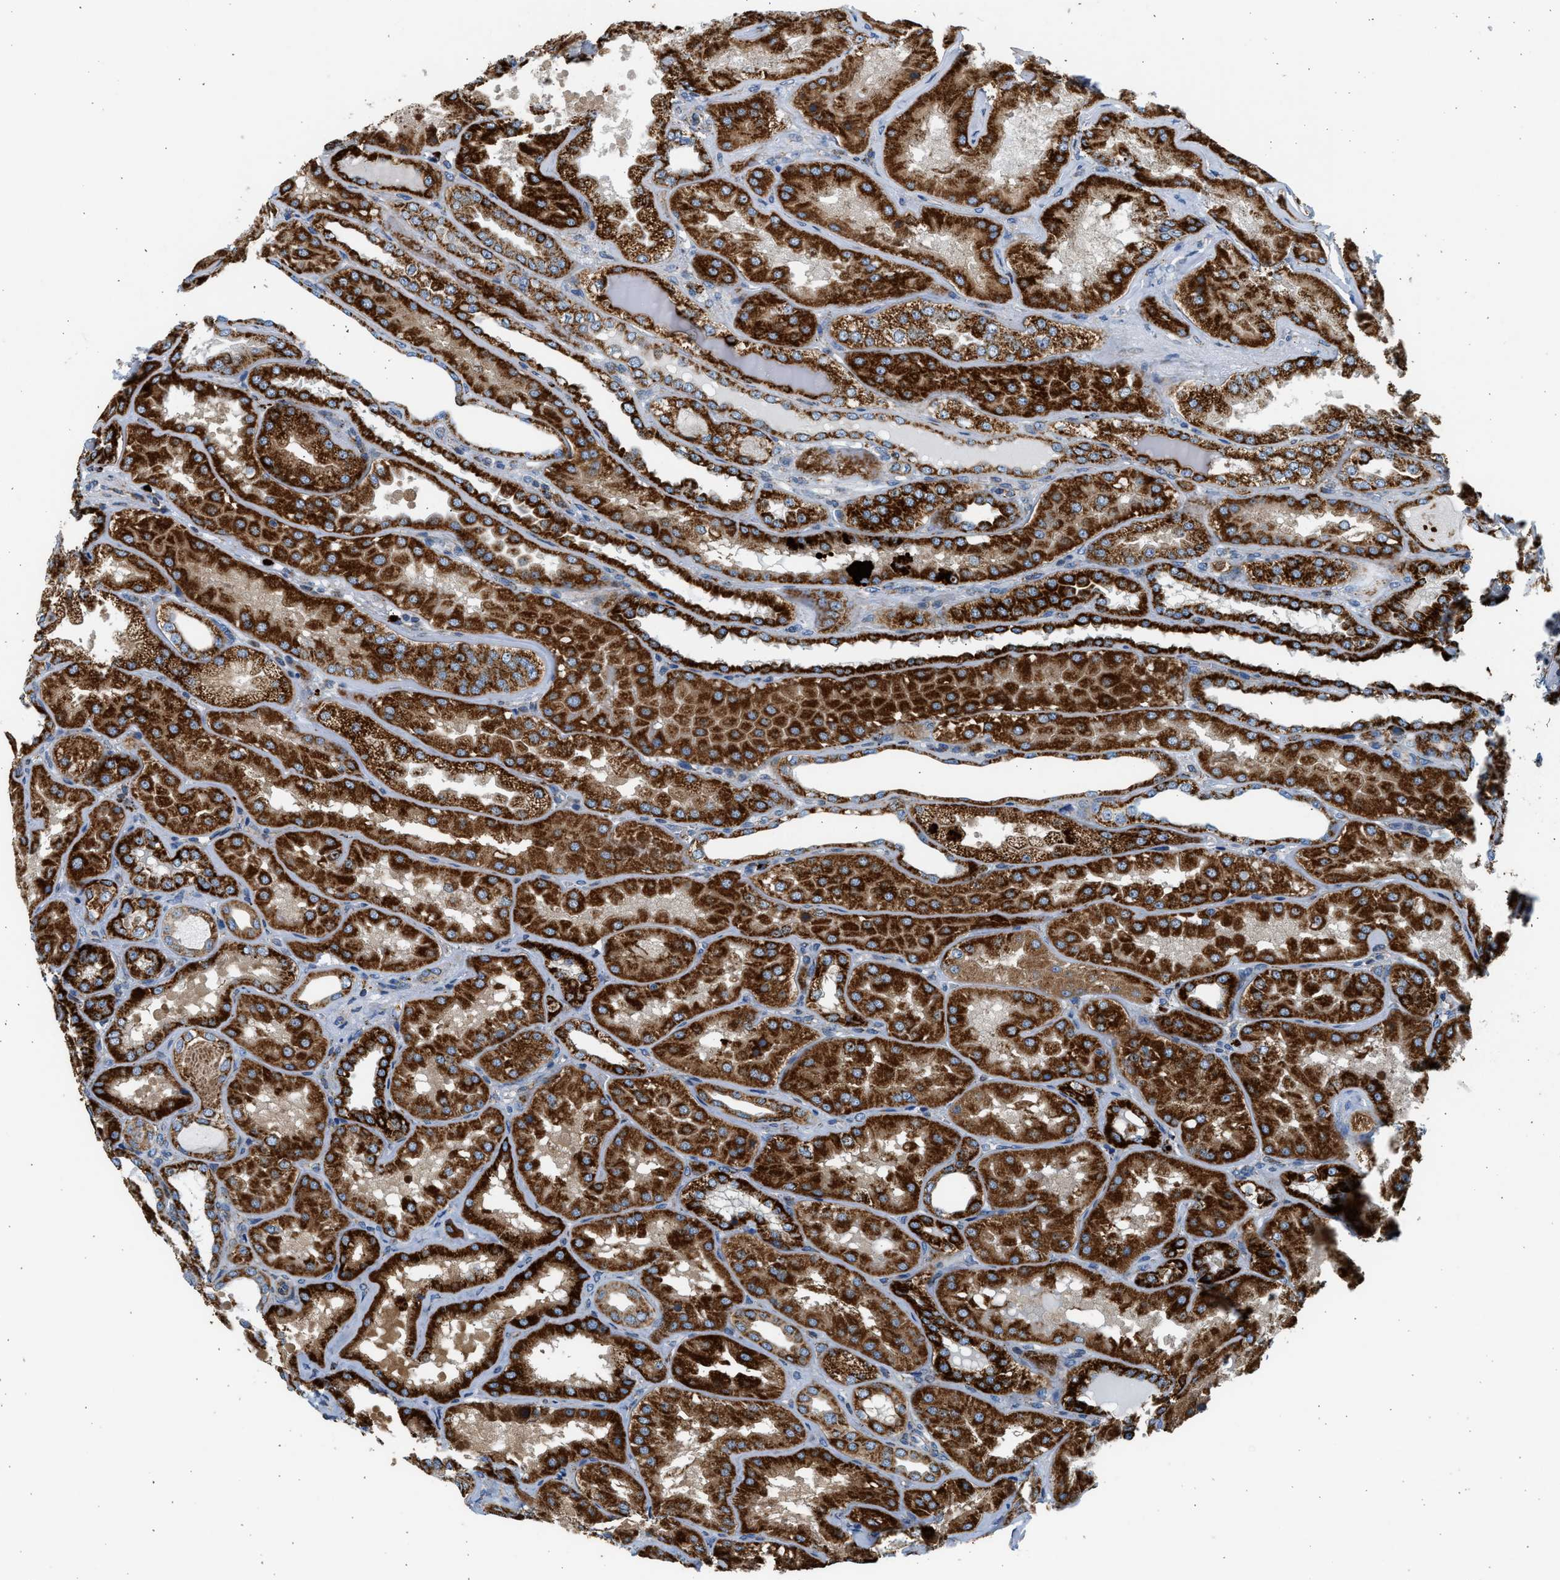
{"staining": {"intensity": "moderate", "quantity": "25%-75%", "location": "cytoplasmic/membranous"}, "tissue": "kidney", "cell_type": "Cells in glomeruli", "image_type": "normal", "snomed": [{"axis": "morphology", "description": "Normal tissue, NOS"}, {"axis": "topography", "description": "Kidney"}], "caption": "This photomicrograph reveals immunohistochemistry (IHC) staining of unremarkable kidney, with medium moderate cytoplasmic/membranous positivity in approximately 25%-75% of cells in glomeruli.", "gene": "KCNMB3", "patient": {"sex": "female", "age": 56}}